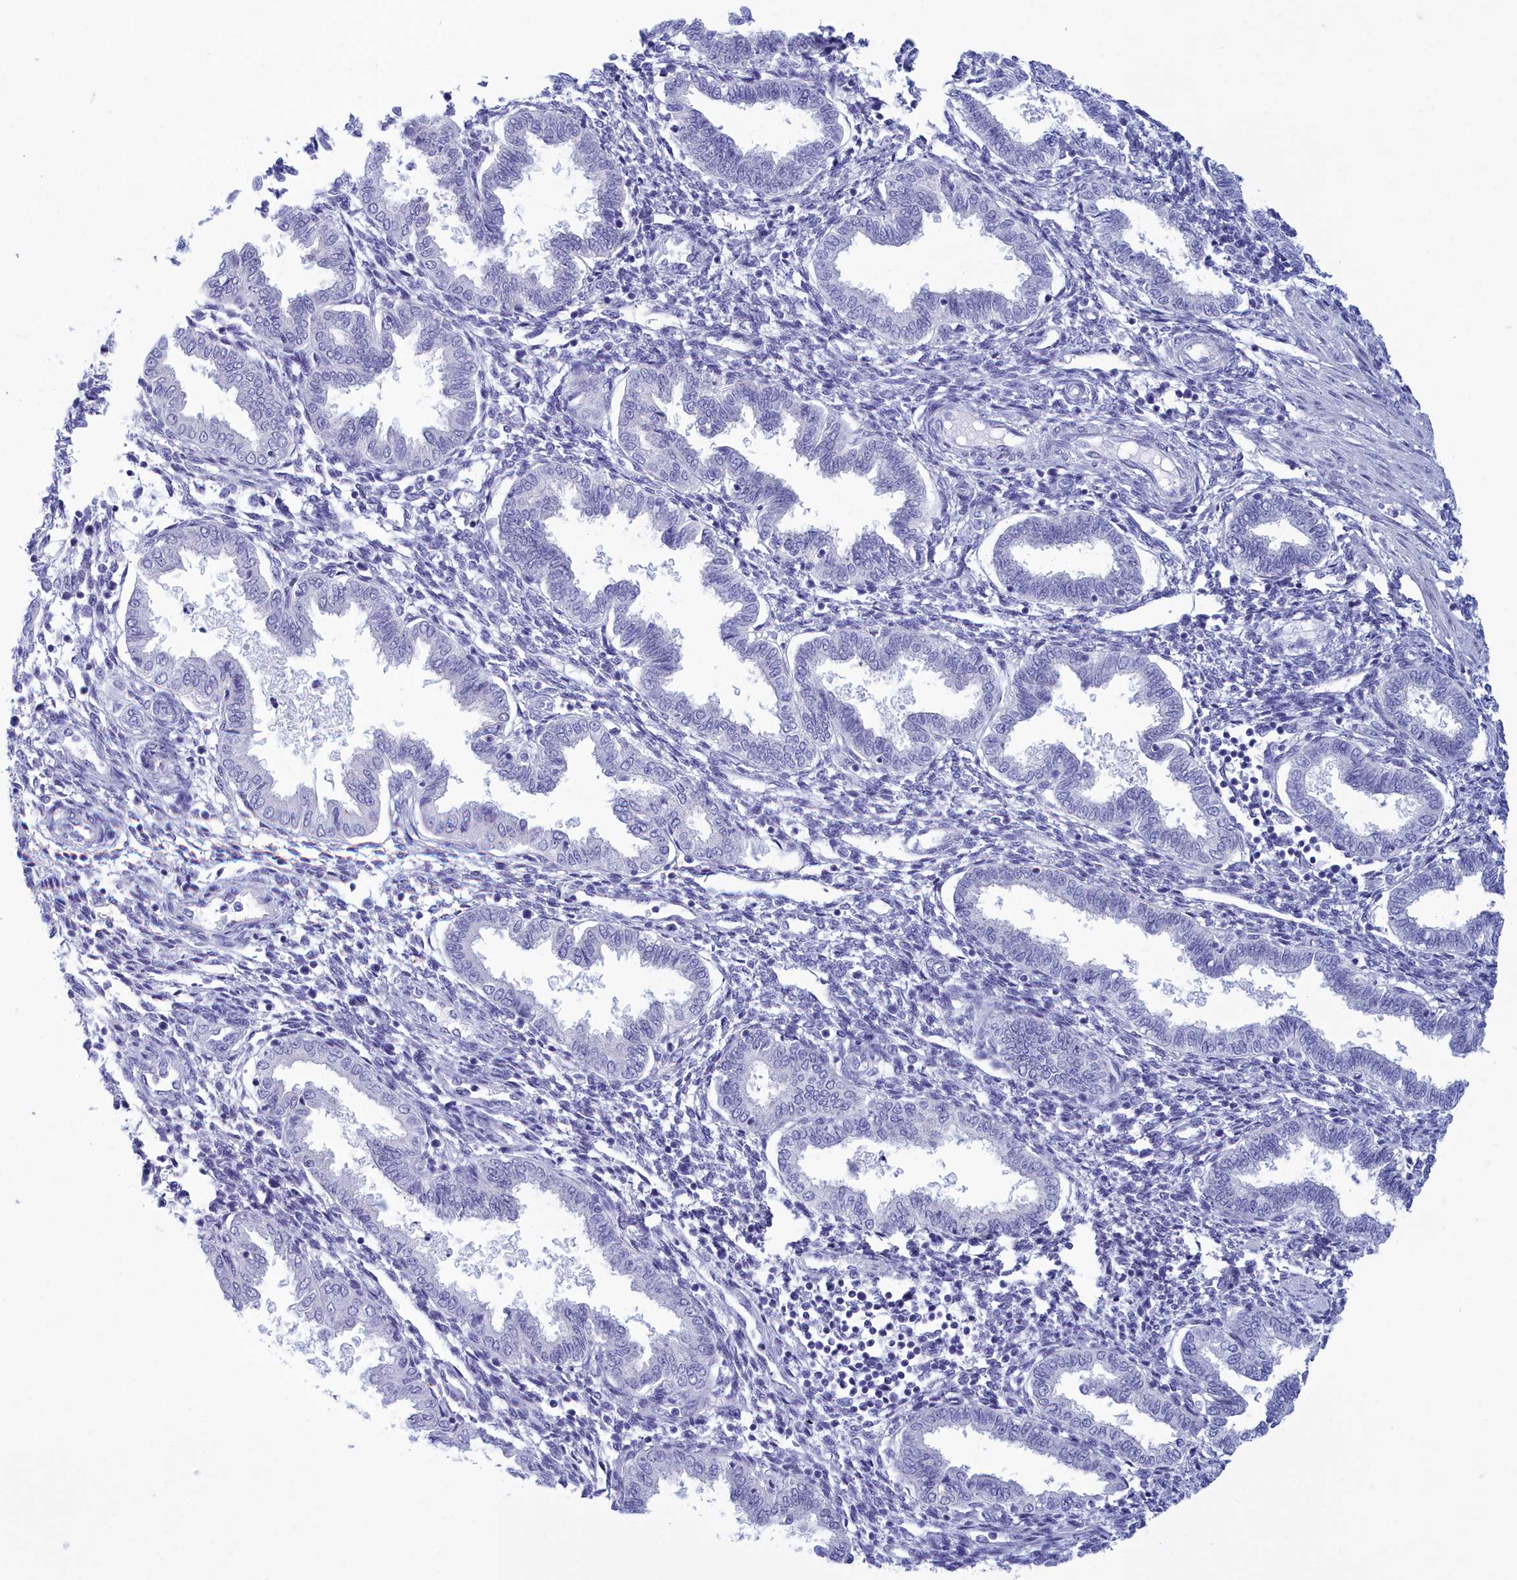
{"staining": {"intensity": "negative", "quantity": "none", "location": "none"}, "tissue": "endometrium", "cell_type": "Cells in endometrial stroma", "image_type": "normal", "snomed": [{"axis": "morphology", "description": "Normal tissue, NOS"}, {"axis": "topography", "description": "Endometrium"}], "caption": "A high-resolution image shows immunohistochemistry staining of unremarkable endometrium, which displays no significant staining in cells in endometrial stroma. (IHC, brightfield microscopy, high magnification).", "gene": "TMEM97", "patient": {"sex": "female", "age": 33}}